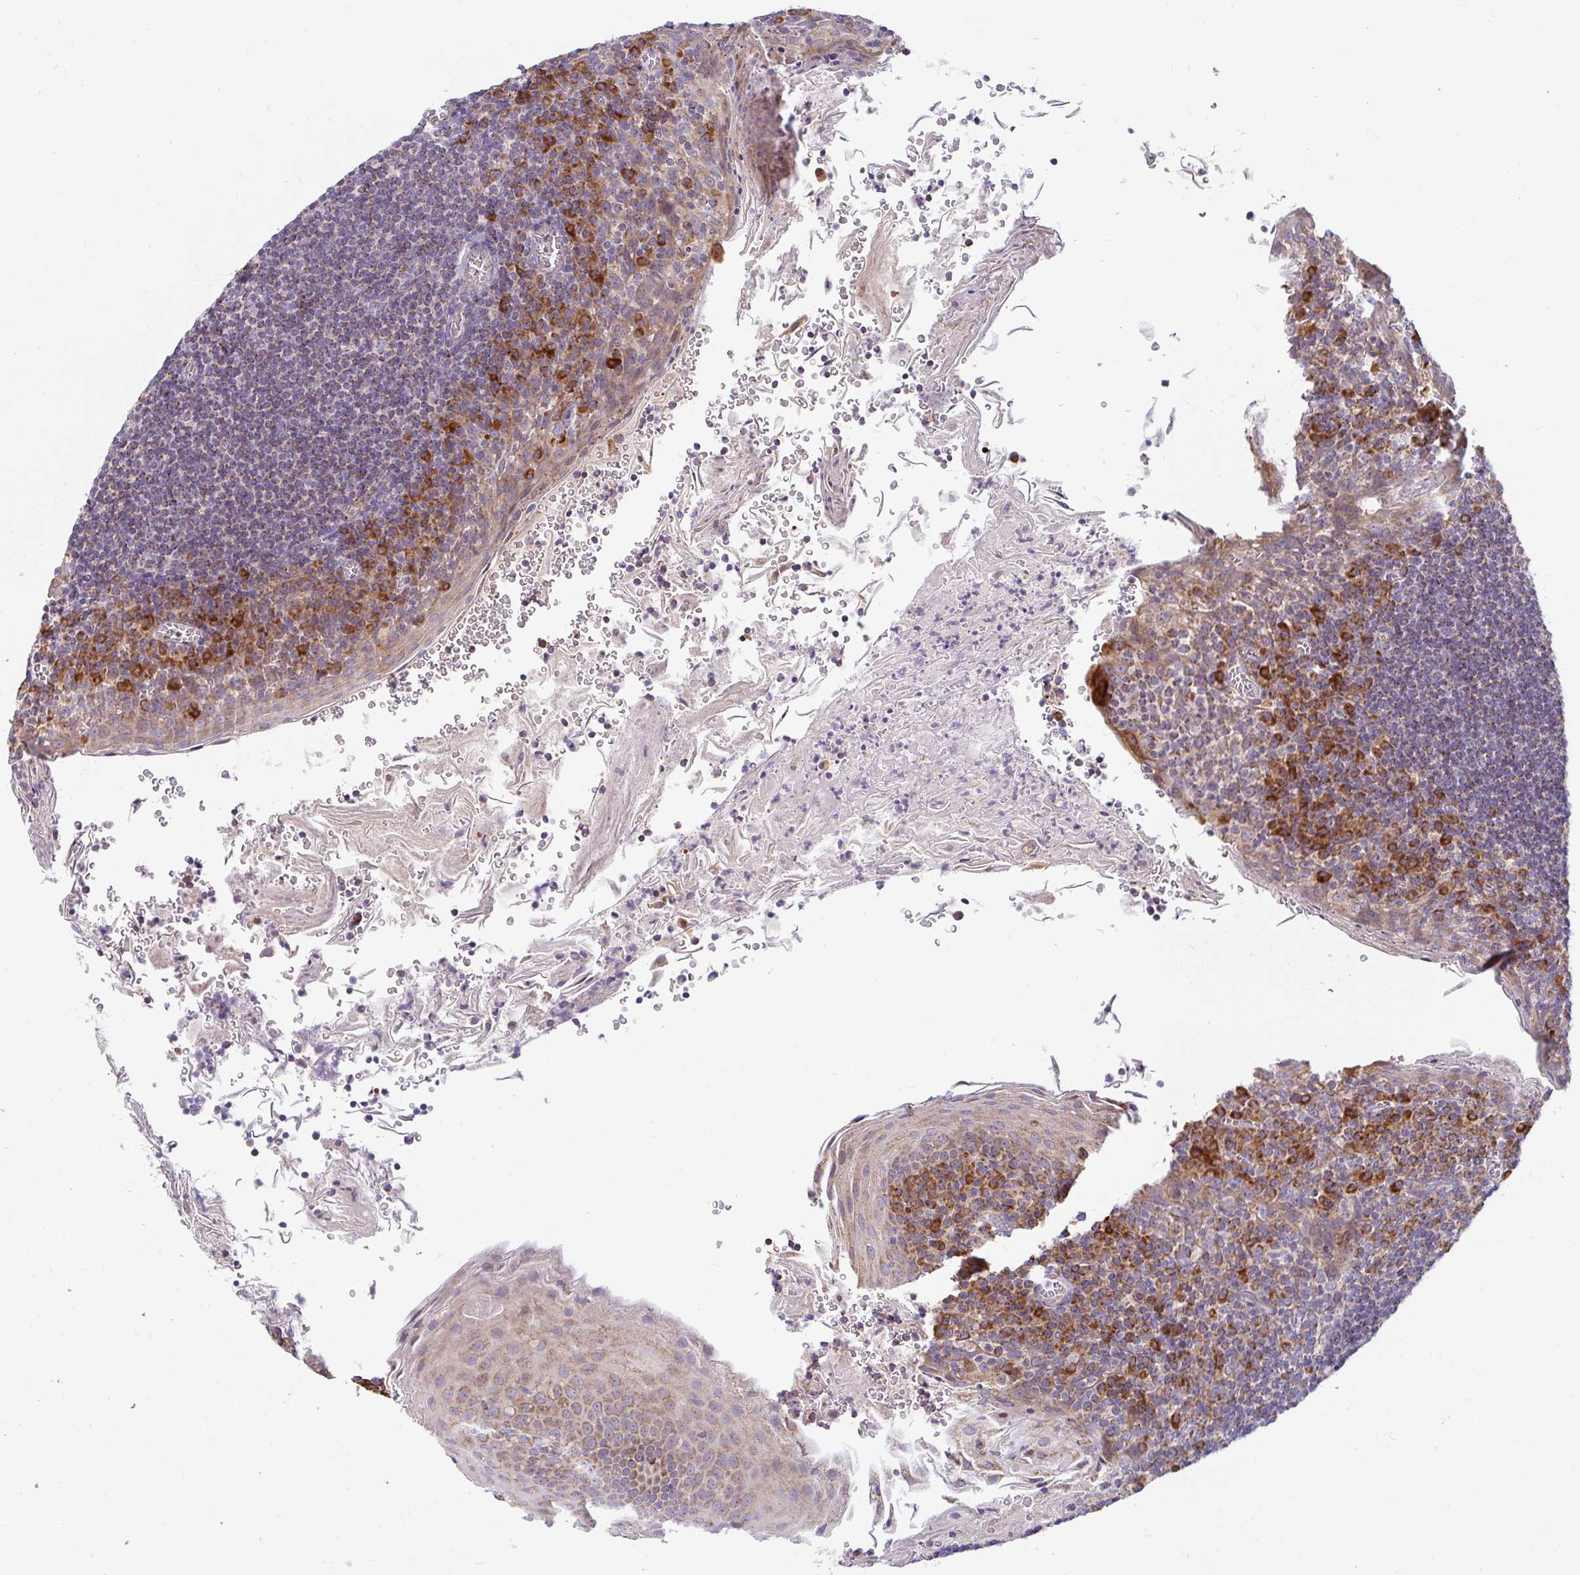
{"staining": {"intensity": "moderate", "quantity": "<25%", "location": "cytoplasmic/membranous"}, "tissue": "tonsil", "cell_type": "Germinal center cells", "image_type": "normal", "snomed": [{"axis": "morphology", "description": "Normal tissue, NOS"}, {"axis": "topography", "description": "Tonsil"}], "caption": "High-magnification brightfield microscopy of benign tonsil stained with DAB (brown) and counterstained with hematoxylin (blue). germinal center cells exhibit moderate cytoplasmic/membranous expression is present in approximately<25% of cells.", "gene": "SKP2", "patient": {"sex": "male", "age": 27}}